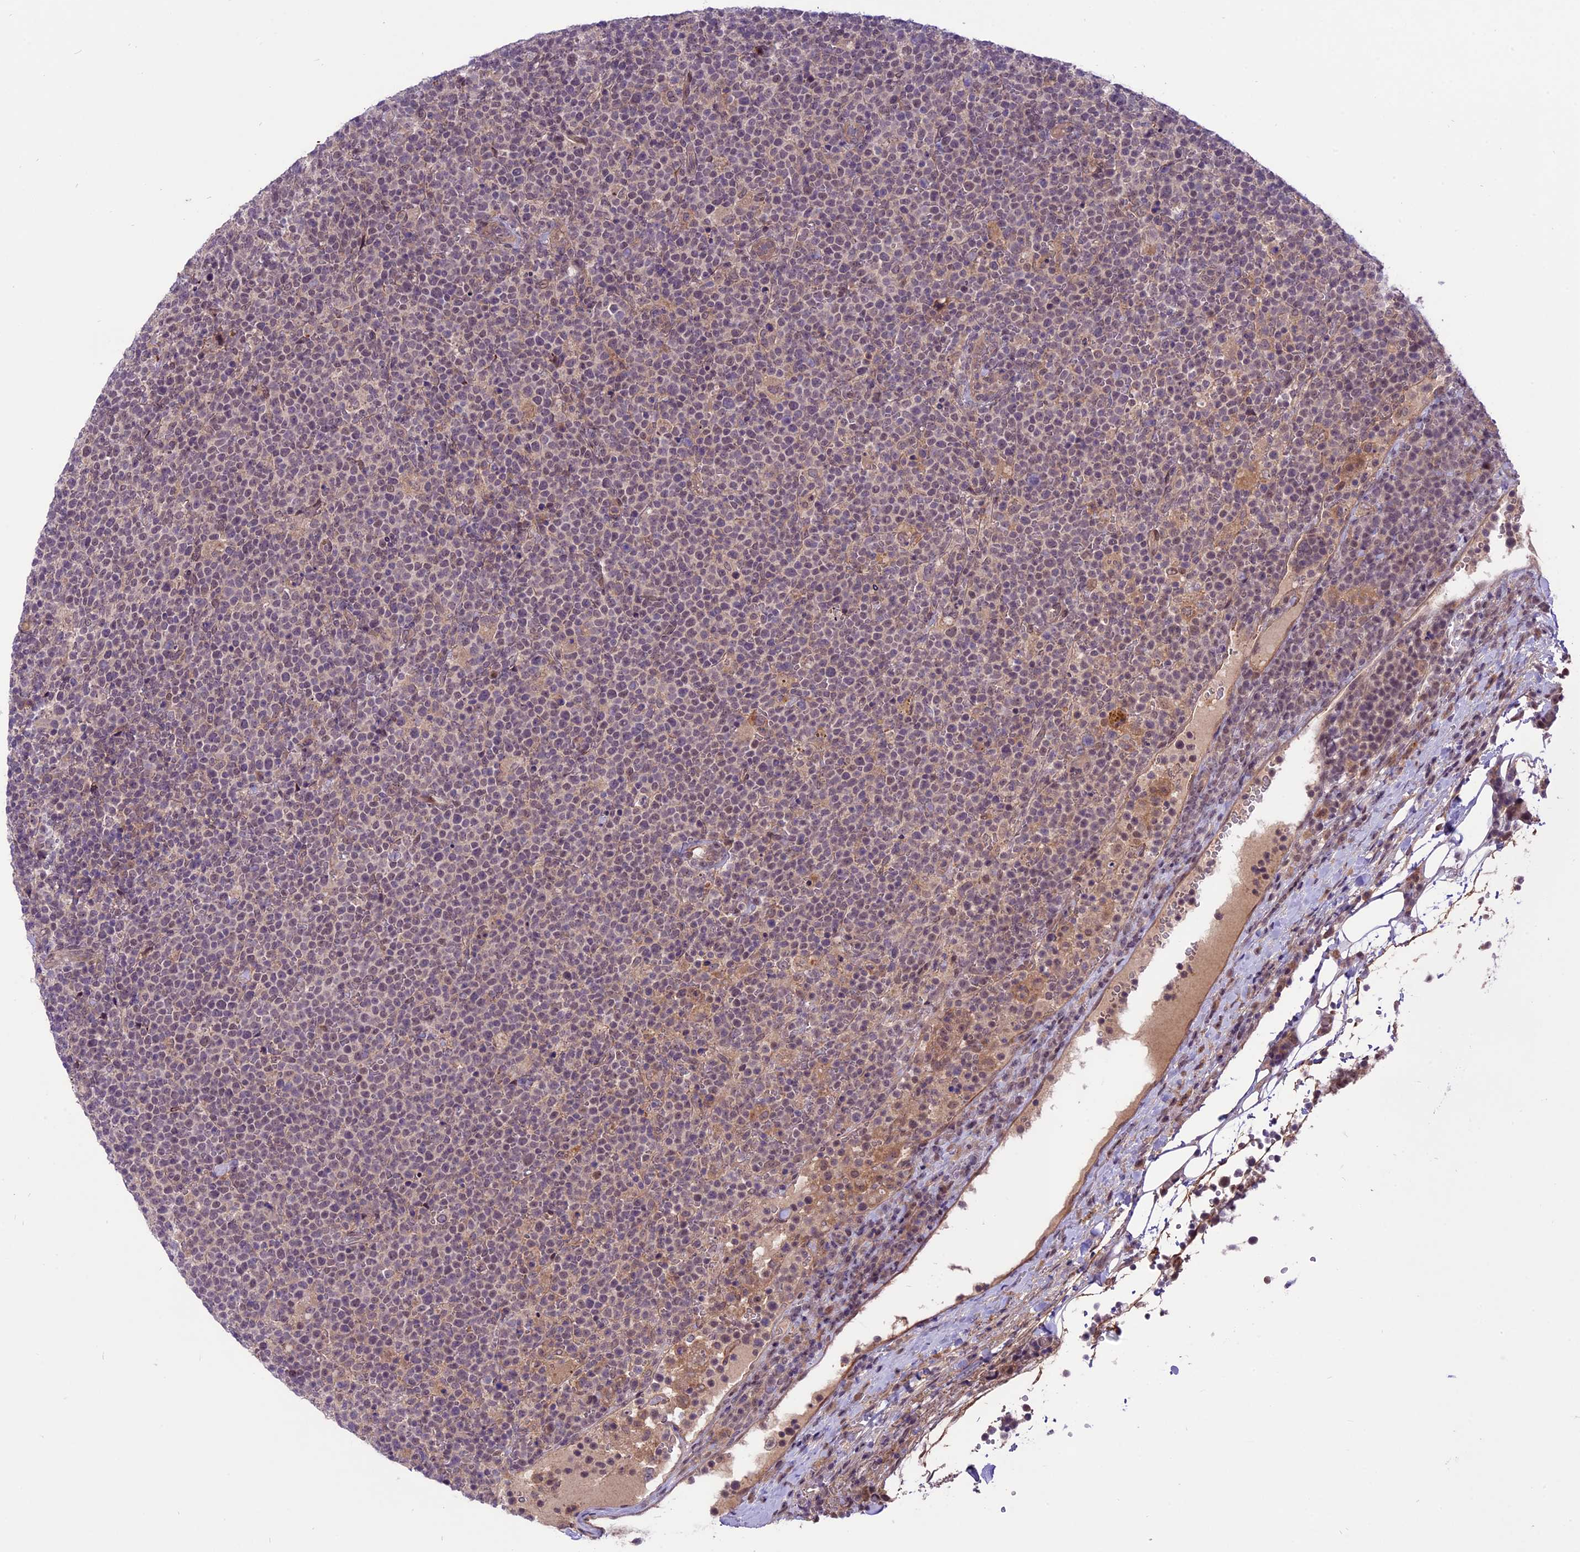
{"staining": {"intensity": "weak", "quantity": "25%-75%", "location": "nuclear"}, "tissue": "lymphoma", "cell_type": "Tumor cells", "image_type": "cancer", "snomed": [{"axis": "morphology", "description": "Malignant lymphoma, non-Hodgkin's type, High grade"}, {"axis": "topography", "description": "Lymph node"}], "caption": "High-grade malignant lymphoma, non-Hodgkin's type tissue displays weak nuclear staining in about 25%-75% of tumor cells, visualized by immunohistochemistry. Immunohistochemistry (ihc) stains the protein of interest in brown and the nuclei are stained blue.", "gene": "SPRED1", "patient": {"sex": "male", "age": 61}}